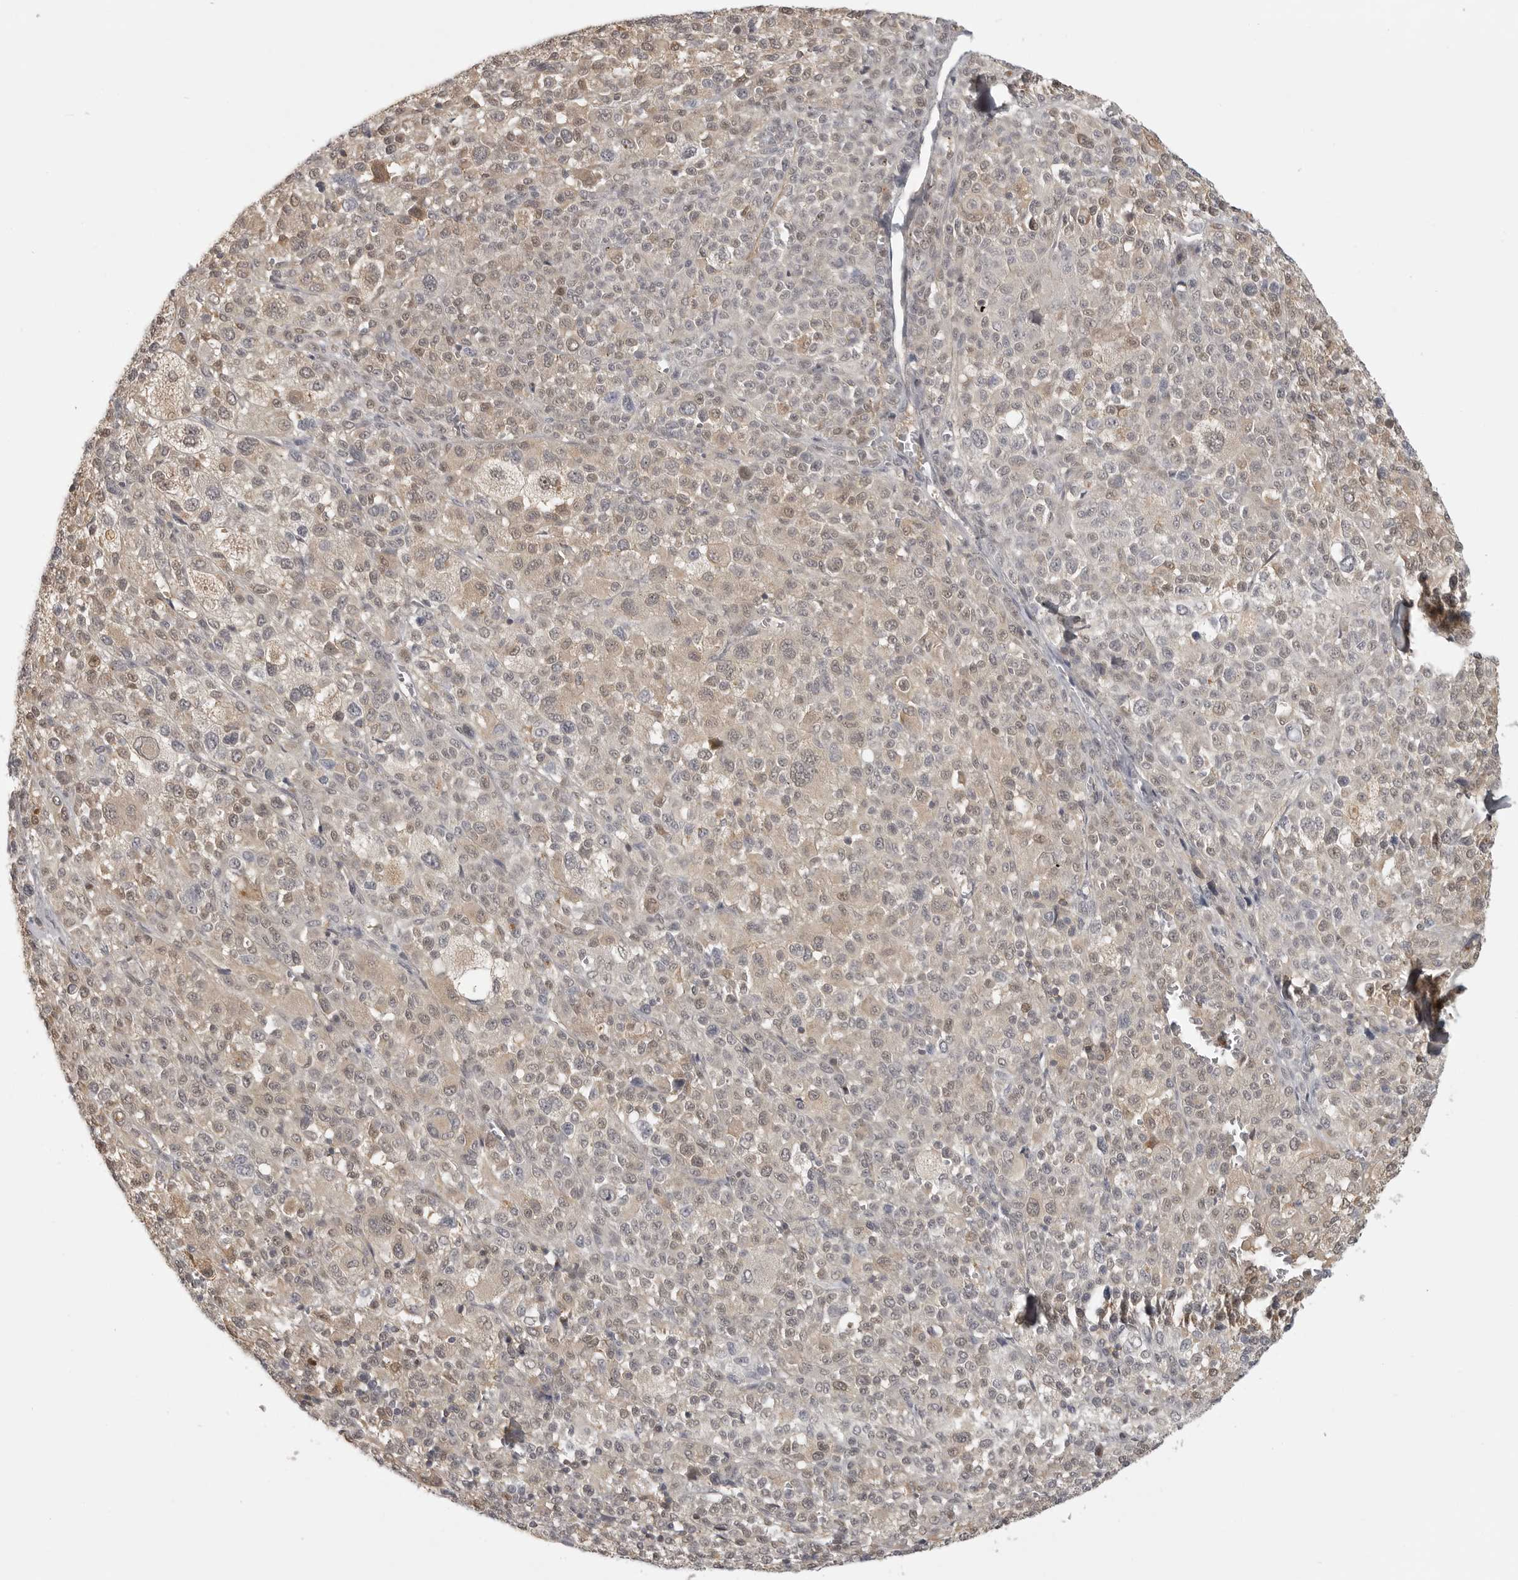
{"staining": {"intensity": "weak", "quantity": ">75%", "location": "cytoplasmic/membranous,nuclear"}, "tissue": "melanoma", "cell_type": "Tumor cells", "image_type": "cancer", "snomed": [{"axis": "morphology", "description": "Malignant melanoma, Metastatic site"}, {"axis": "topography", "description": "Skin"}], "caption": "DAB immunohistochemical staining of malignant melanoma (metastatic site) reveals weak cytoplasmic/membranous and nuclear protein staining in approximately >75% of tumor cells.", "gene": "UROD", "patient": {"sex": "female", "age": 74}}